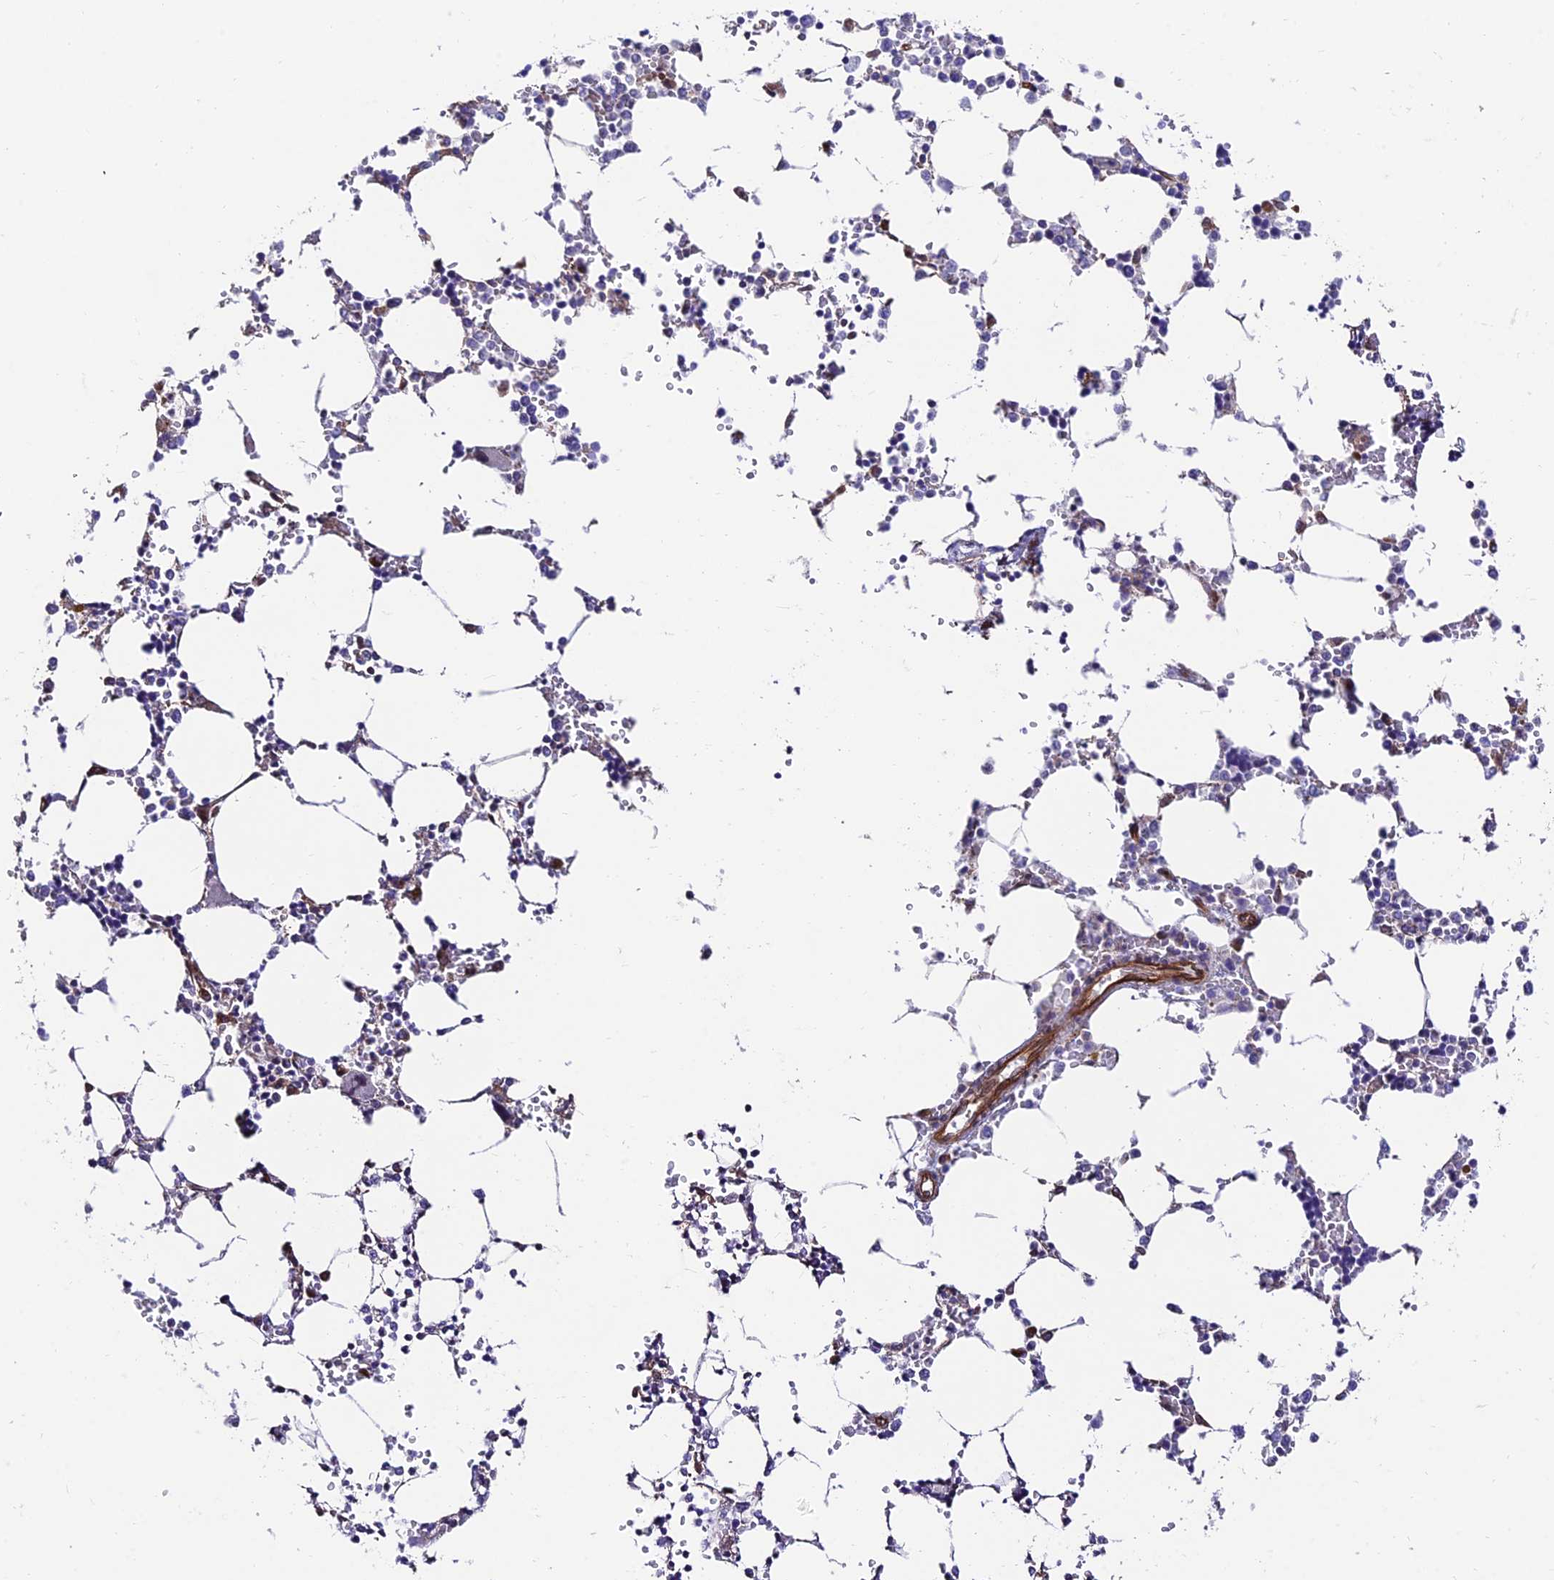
{"staining": {"intensity": "weak", "quantity": "<25%", "location": "cytoplasmic/membranous"}, "tissue": "bone marrow", "cell_type": "Hematopoietic cells", "image_type": "normal", "snomed": [{"axis": "morphology", "description": "Normal tissue, NOS"}, {"axis": "topography", "description": "Bone marrow"}], "caption": "A high-resolution histopathology image shows immunohistochemistry staining of benign bone marrow, which exhibits no significant expression in hematopoietic cells.", "gene": "EXOC3L4", "patient": {"sex": "male", "age": 64}}